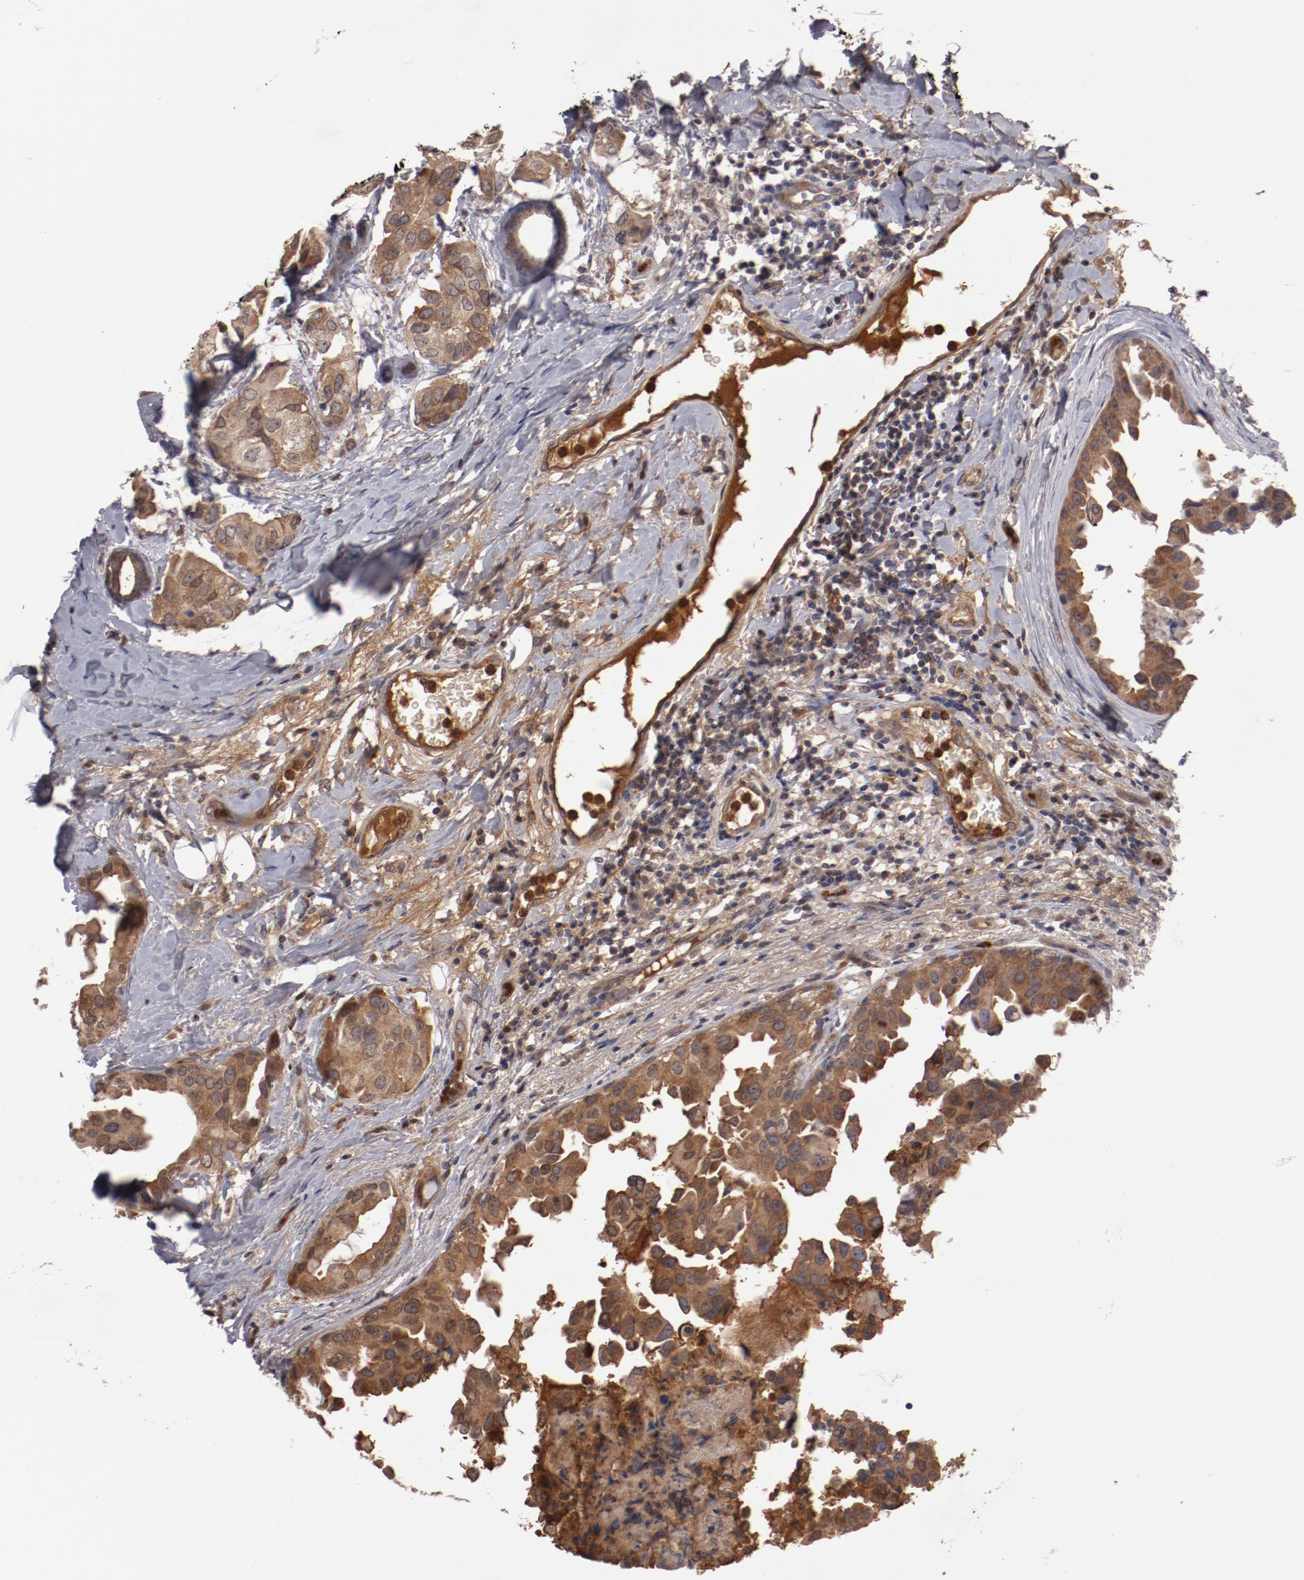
{"staining": {"intensity": "moderate", "quantity": ">75%", "location": "cytoplasmic/membranous"}, "tissue": "breast cancer", "cell_type": "Tumor cells", "image_type": "cancer", "snomed": [{"axis": "morphology", "description": "Duct carcinoma"}, {"axis": "topography", "description": "Breast"}], "caption": "About >75% of tumor cells in breast infiltrating ductal carcinoma display moderate cytoplasmic/membranous protein staining as visualized by brown immunohistochemical staining.", "gene": "SERPINA7", "patient": {"sex": "female", "age": 40}}